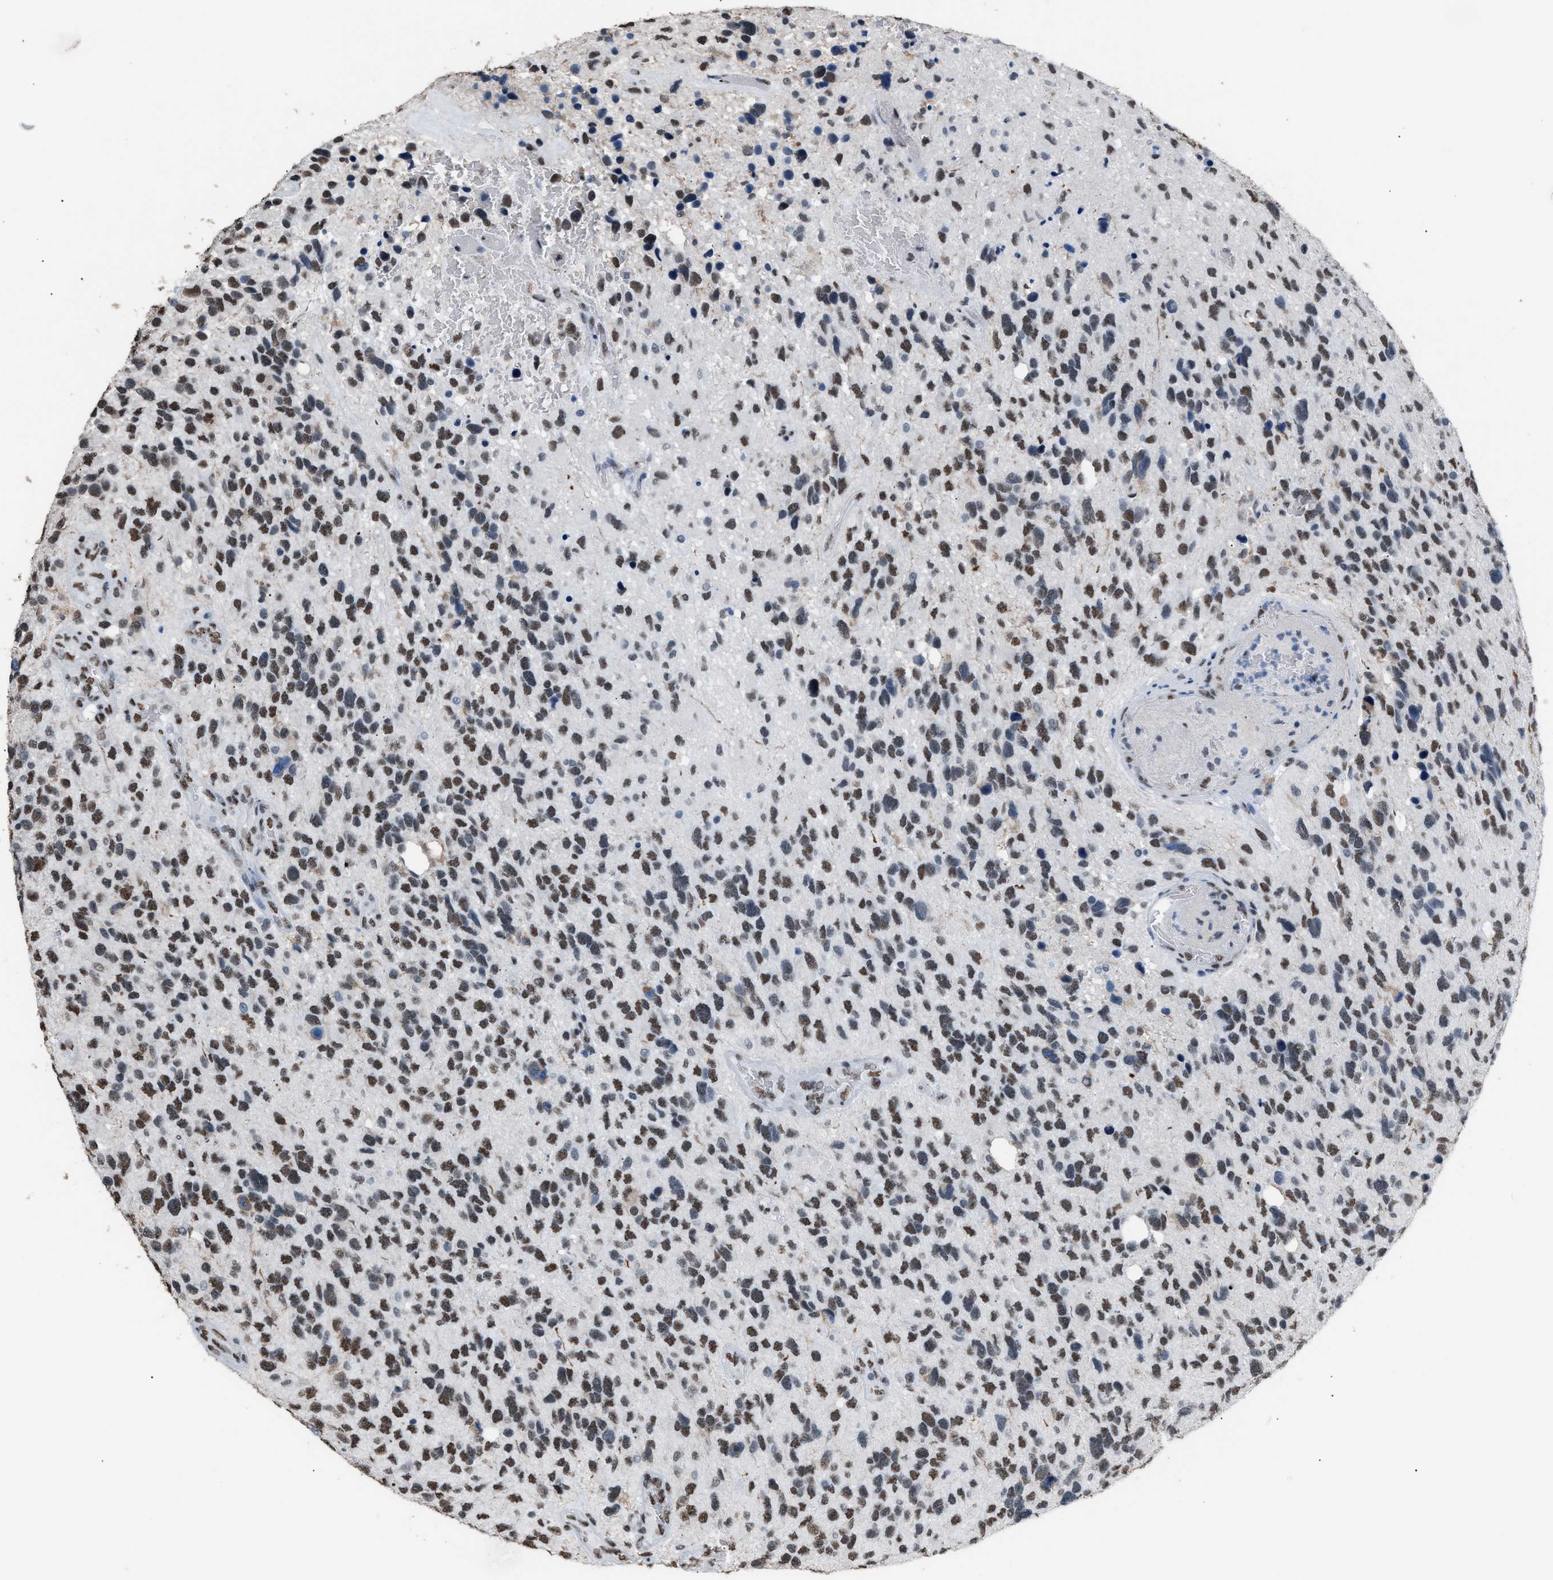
{"staining": {"intensity": "moderate", "quantity": ">75%", "location": "nuclear"}, "tissue": "glioma", "cell_type": "Tumor cells", "image_type": "cancer", "snomed": [{"axis": "morphology", "description": "Glioma, malignant, High grade"}, {"axis": "topography", "description": "Brain"}], "caption": "Malignant glioma (high-grade) stained with a protein marker displays moderate staining in tumor cells.", "gene": "CCAR2", "patient": {"sex": "female", "age": 58}}